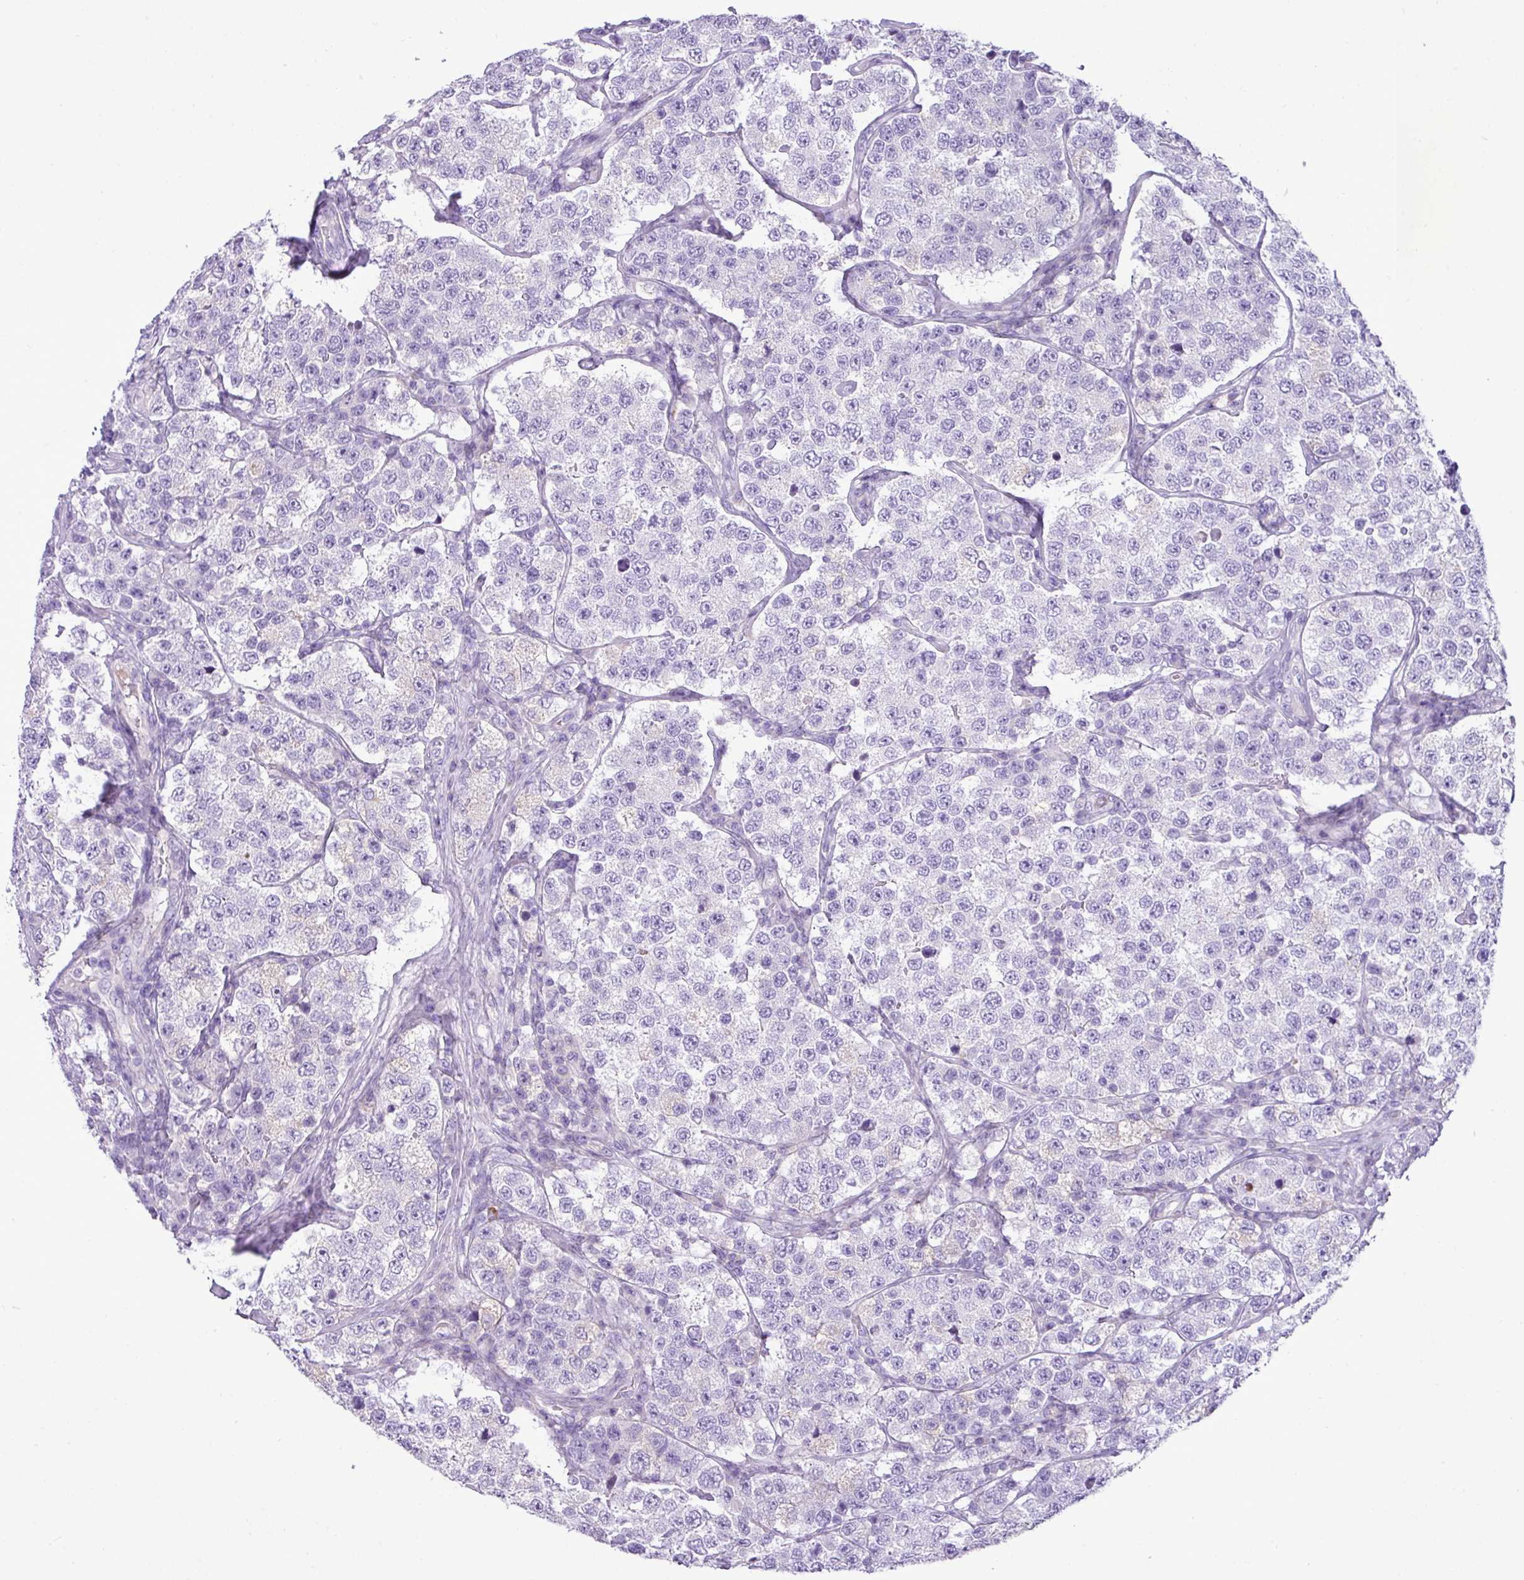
{"staining": {"intensity": "negative", "quantity": "none", "location": "none"}, "tissue": "testis cancer", "cell_type": "Tumor cells", "image_type": "cancer", "snomed": [{"axis": "morphology", "description": "Seminoma, NOS"}, {"axis": "topography", "description": "Testis"}], "caption": "Tumor cells show no significant protein staining in seminoma (testis). (Brightfield microscopy of DAB (3,3'-diaminobenzidine) immunohistochemistry (IHC) at high magnification).", "gene": "ZSCAN5A", "patient": {"sex": "male", "age": 34}}